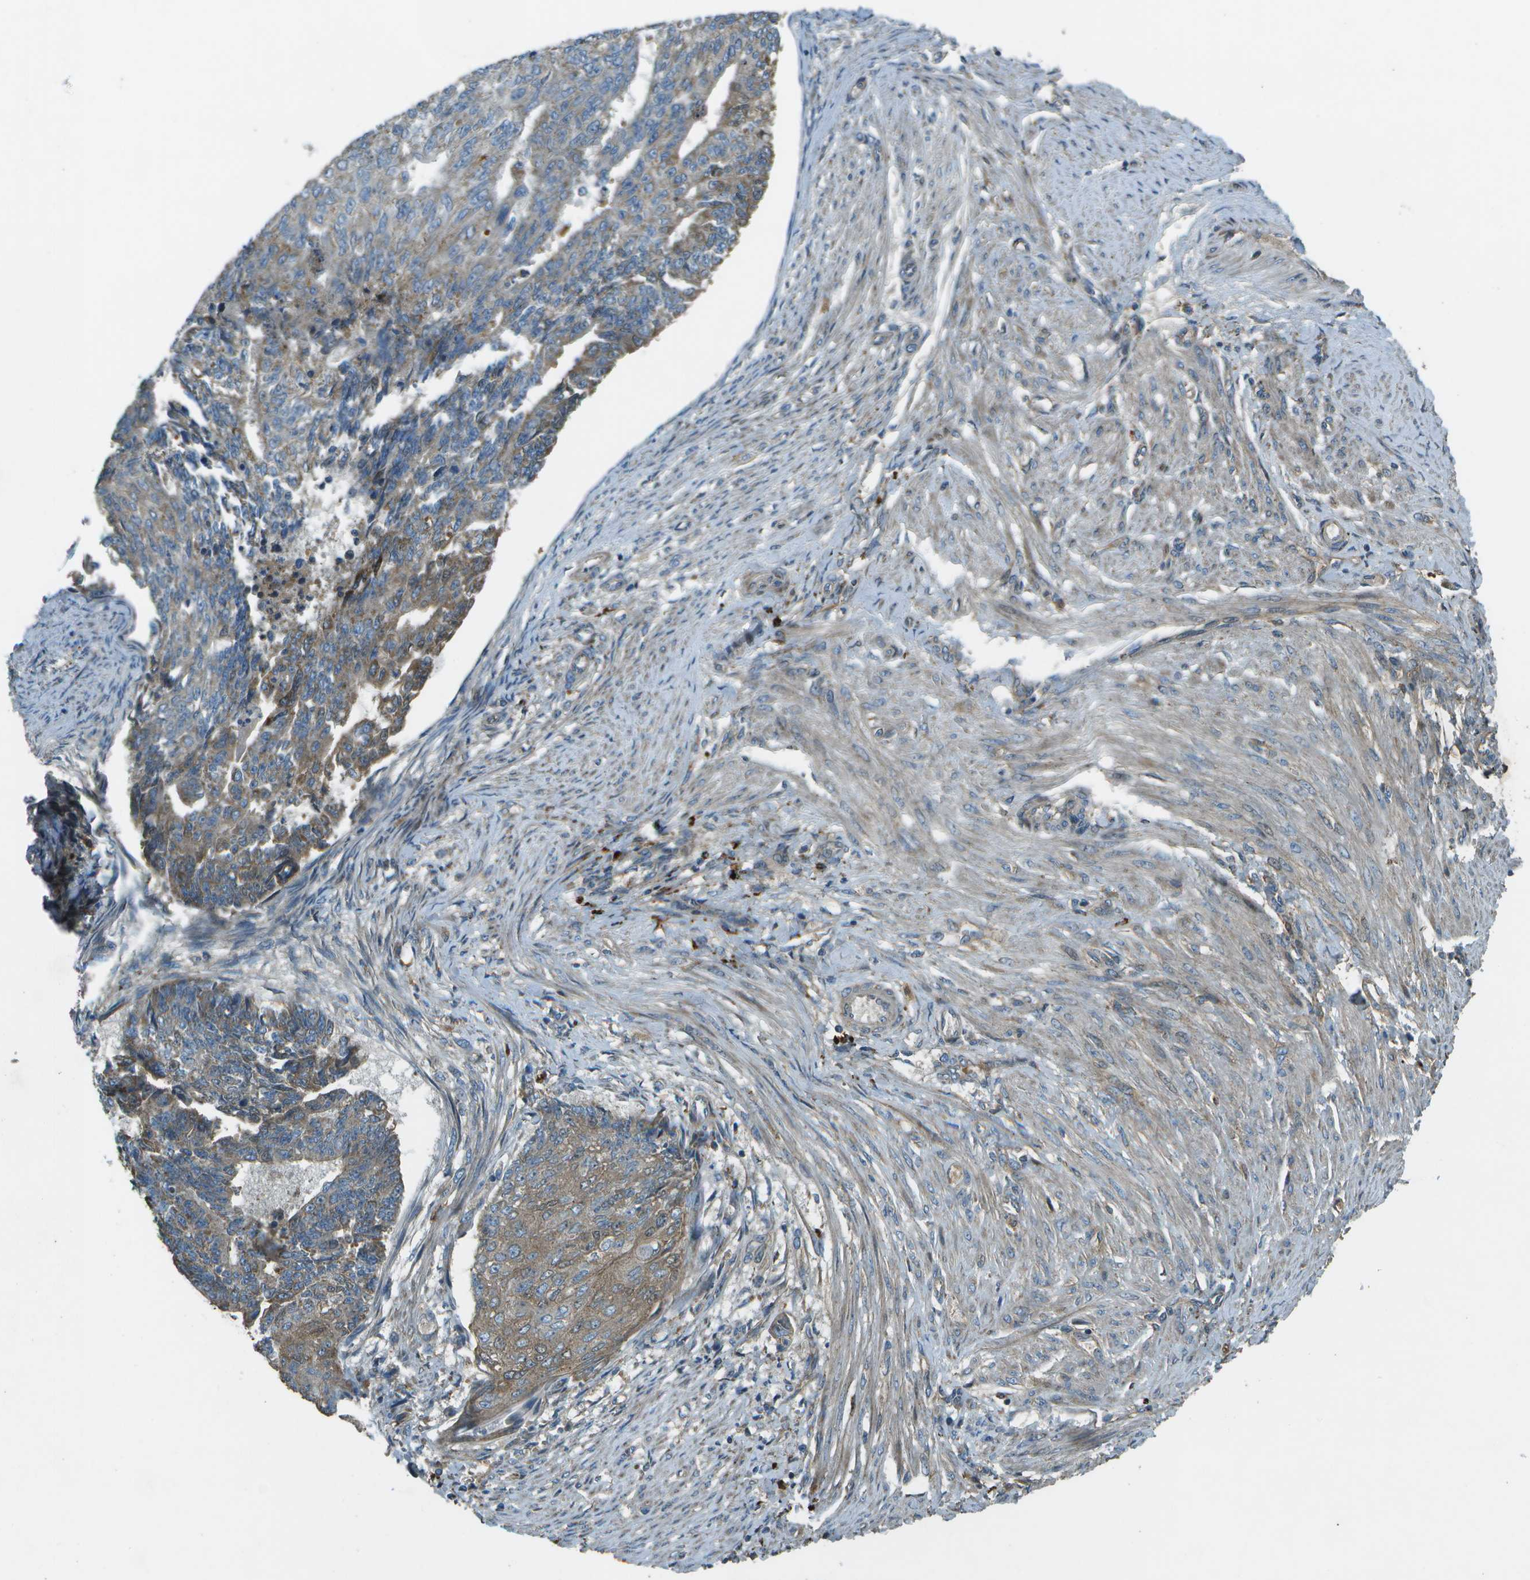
{"staining": {"intensity": "moderate", "quantity": "25%-75%", "location": "cytoplasmic/membranous"}, "tissue": "endometrial cancer", "cell_type": "Tumor cells", "image_type": "cancer", "snomed": [{"axis": "morphology", "description": "Adenocarcinoma, NOS"}, {"axis": "topography", "description": "Endometrium"}], "caption": "The micrograph demonstrates staining of endometrial adenocarcinoma, revealing moderate cytoplasmic/membranous protein positivity (brown color) within tumor cells.", "gene": "PXYLP1", "patient": {"sex": "female", "age": 32}}